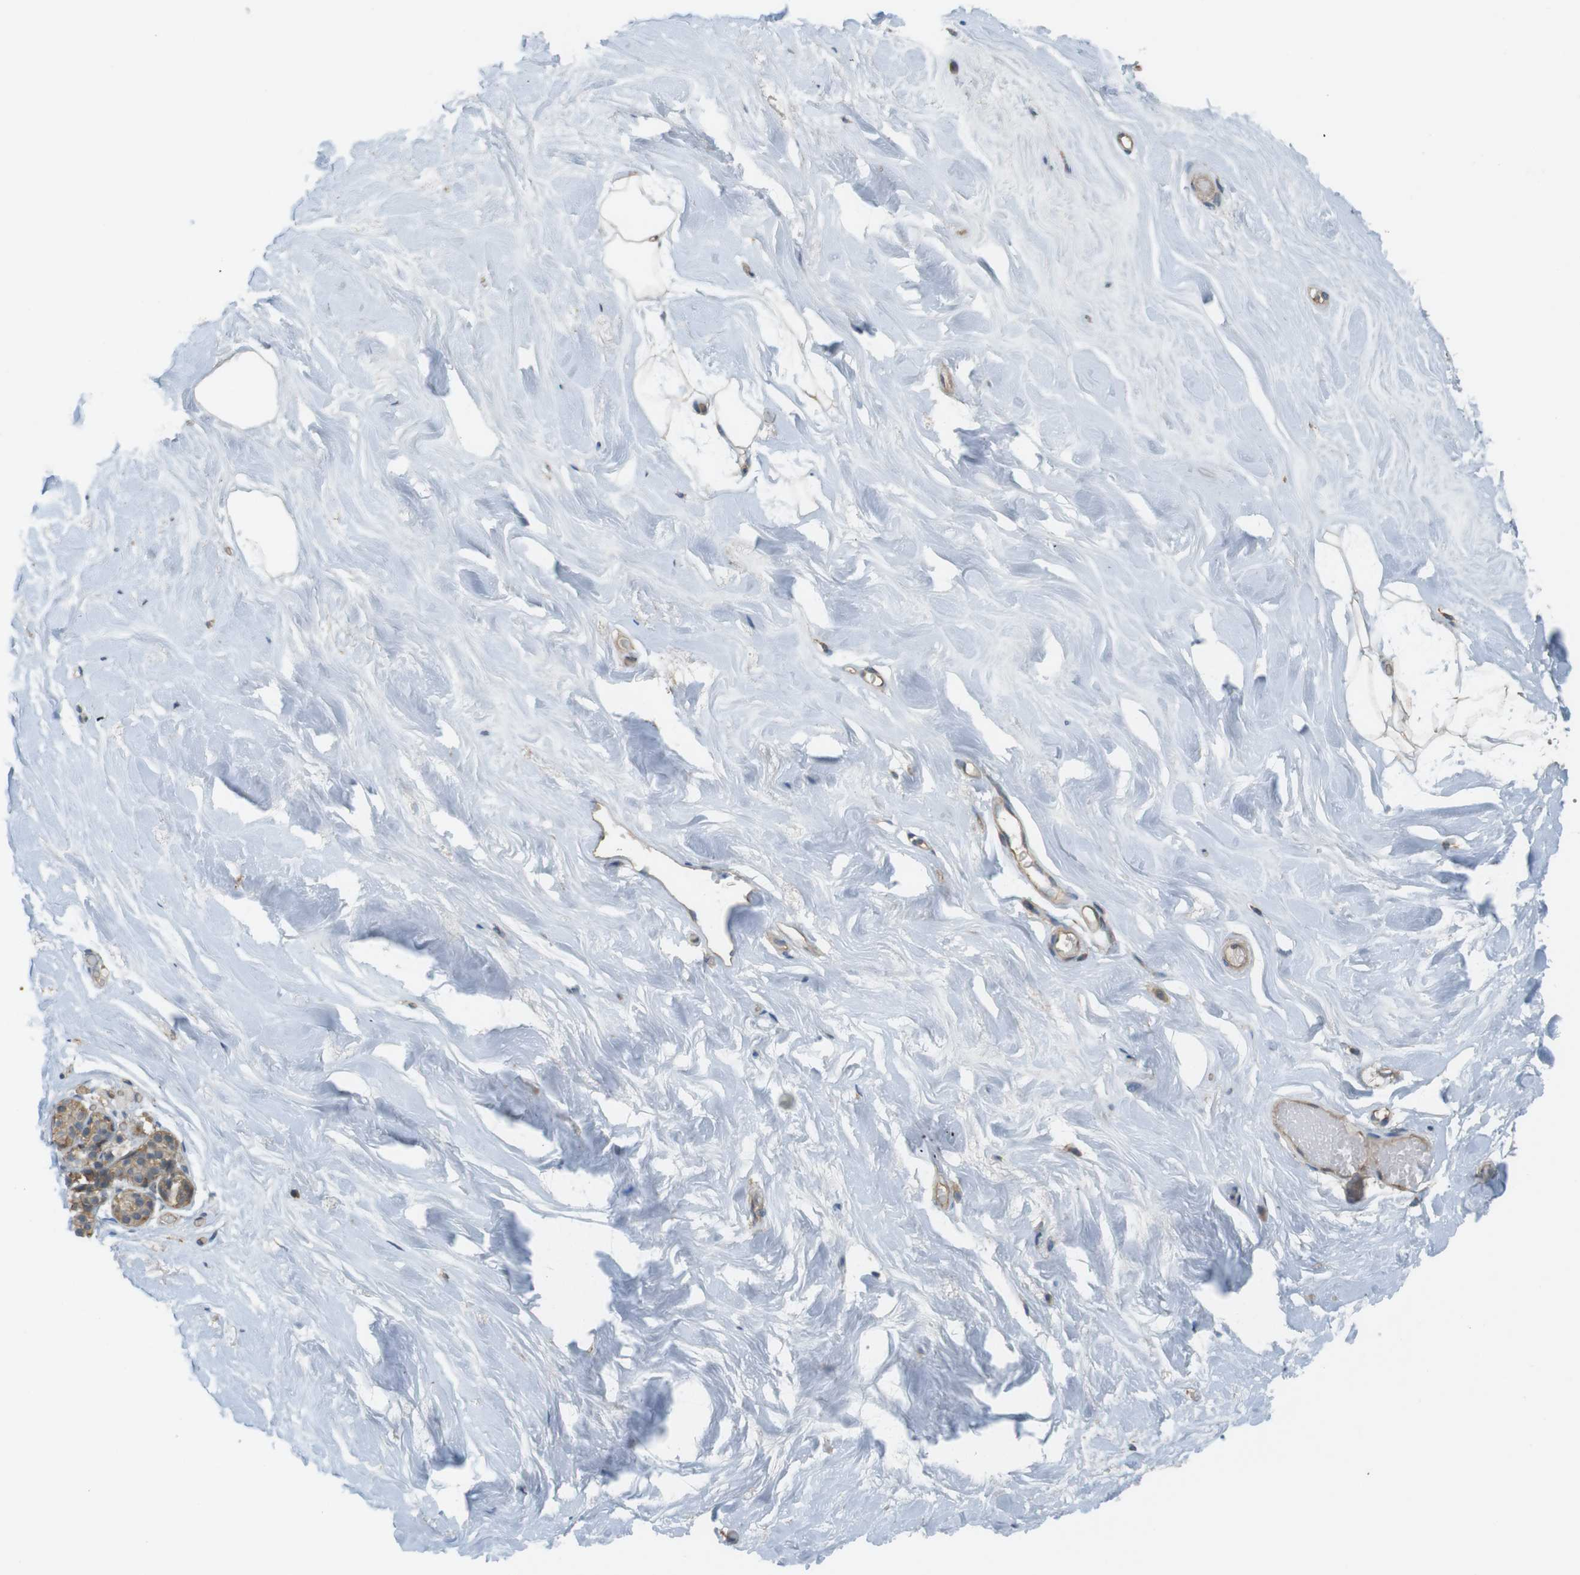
{"staining": {"intensity": "weak", "quantity": "25%-75%", "location": "cytoplasmic/membranous"}, "tissue": "breast", "cell_type": "Adipocytes", "image_type": "normal", "snomed": [{"axis": "morphology", "description": "Normal tissue, NOS"}, {"axis": "topography", "description": "Breast"}], "caption": "Brown immunohistochemical staining in unremarkable breast shows weak cytoplasmic/membranous expression in approximately 25%-75% of adipocytes. Nuclei are stained in blue.", "gene": "ZDHHC20", "patient": {"sex": "female", "age": 75}}